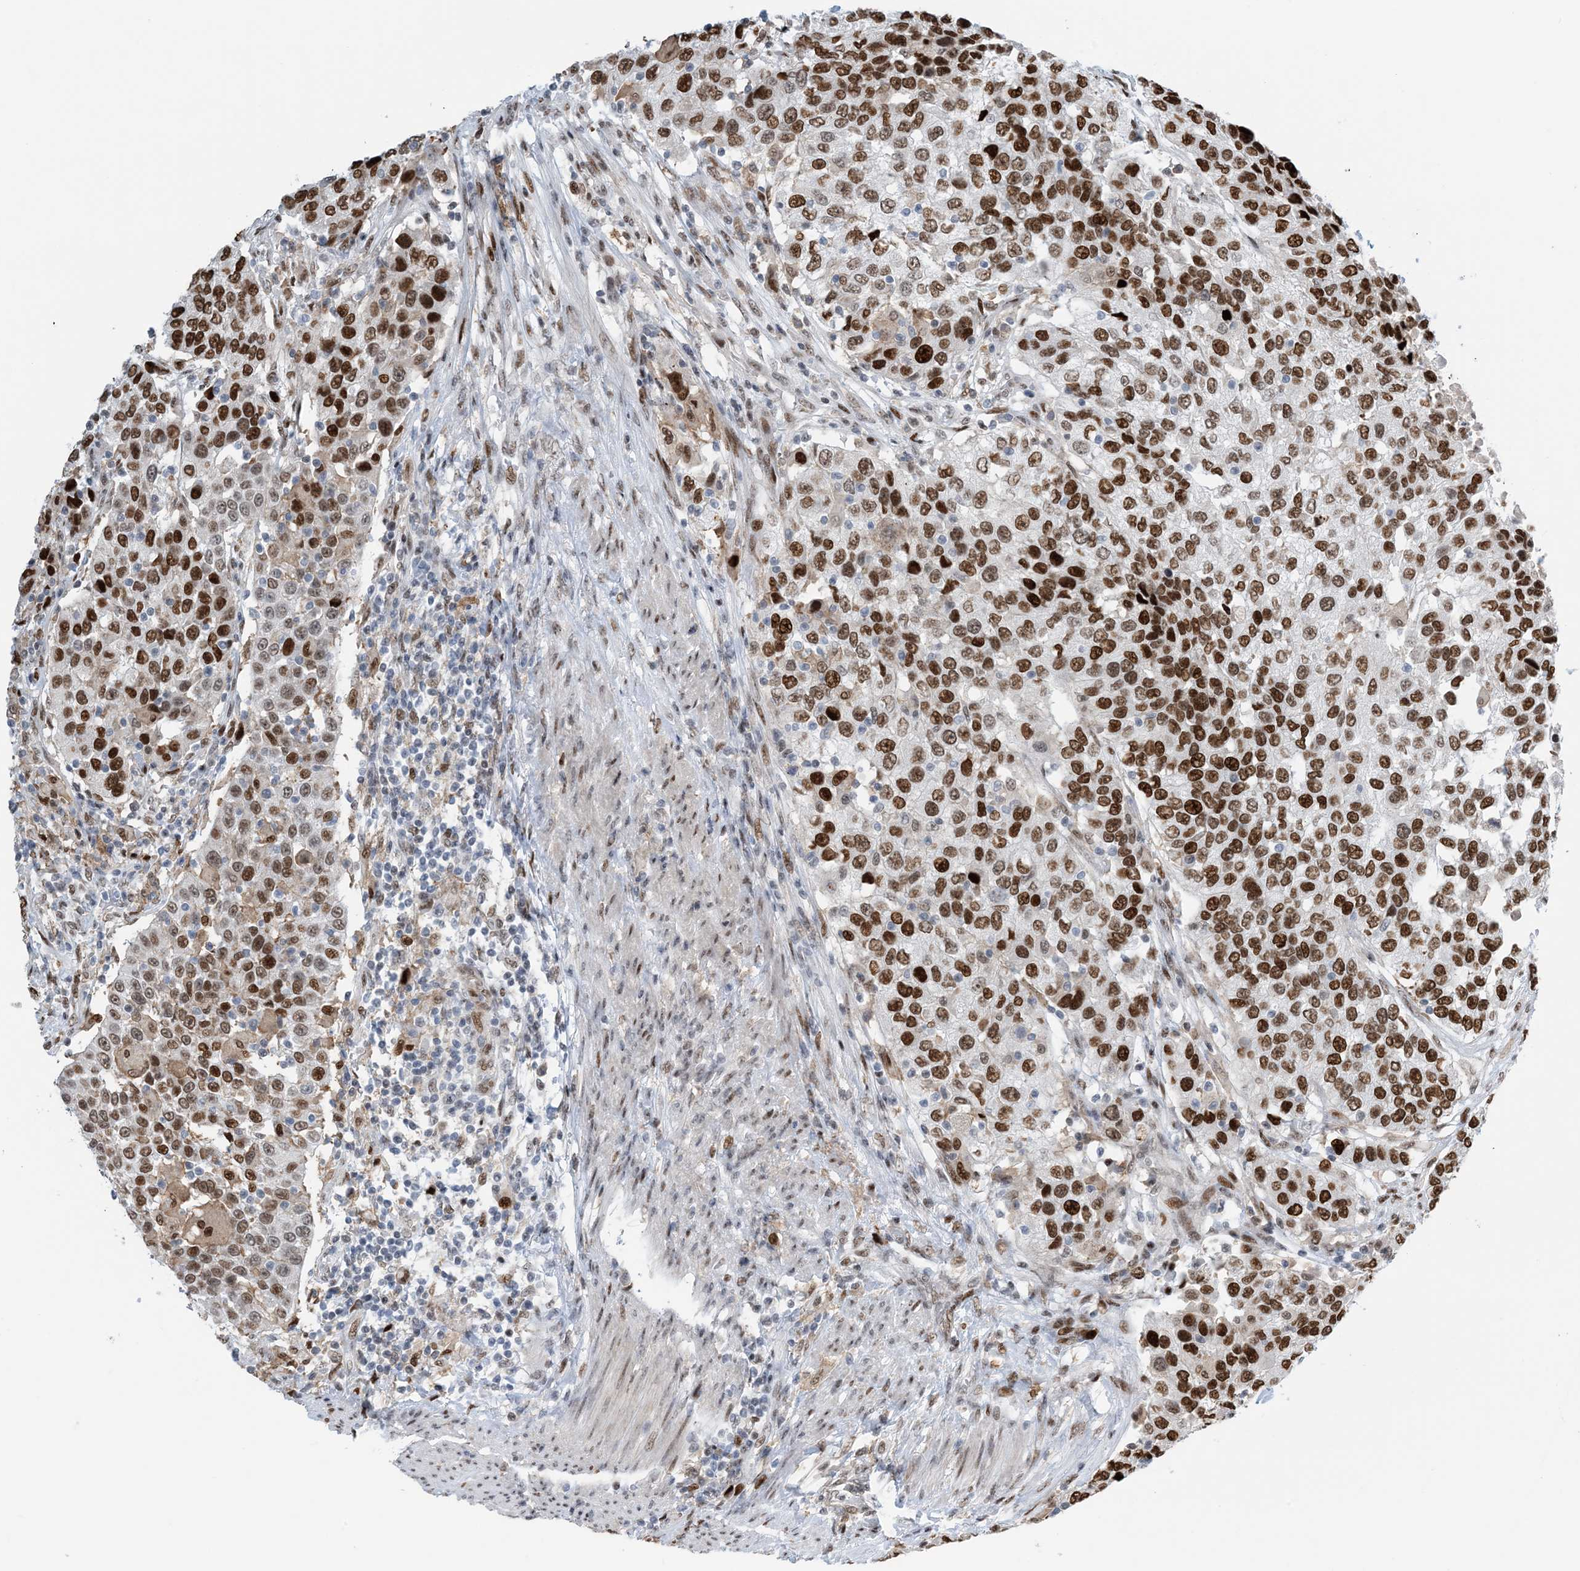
{"staining": {"intensity": "strong", "quantity": ">75%", "location": "nuclear"}, "tissue": "urothelial cancer", "cell_type": "Tumor cells", "image_type": "cancer", "snomed": [{"axis": "morphology", "description": "Urothelial carcinoma, High grade"}, {"axis": "topography", "description": "Urinary bladder"}], "caption": "Strong nuclear protein positivity is seen in approximately >75% of tumor cells in high-grade urothelial carcinoma.", "gene": "HEMK1", "patient": {"sex": "female", "age": 80}}